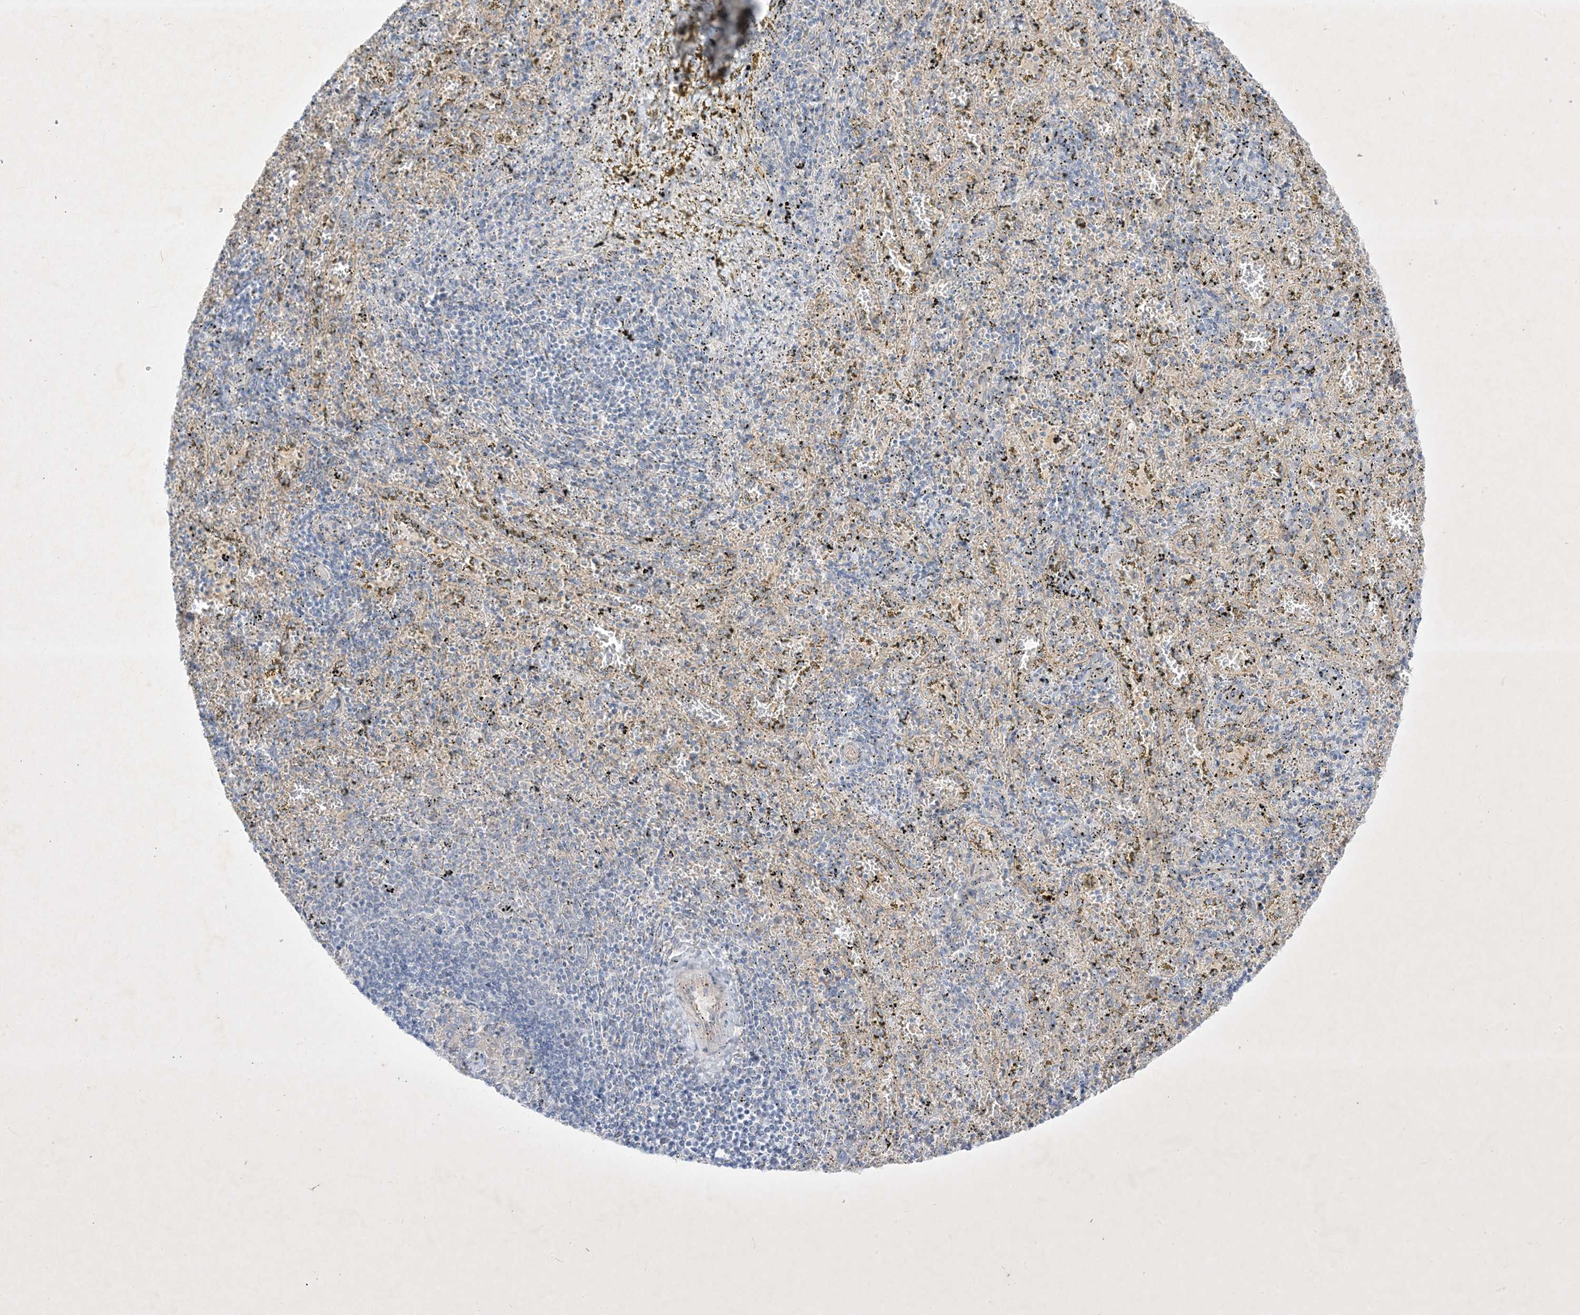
{"staining": {"intensity": "negative", "quantity": "none", "location": "none"}, "tissue": "spleen", "cell_type": "Cells in red pulp", "image_type": "normal", "snomed": [{"axis": "morphology", "description": "Normal tissue, NOS"}, {"axis": "topography", "description": "Spleen"}], "caption": "High power microscopy photomicrograph of an immunohistochemistry photomicrograph of normal spleen, revealing no significant positivity in cells in red pulp.", "gene": "PLEKHA3", "patient": {"sex": "male", "age": 11}}